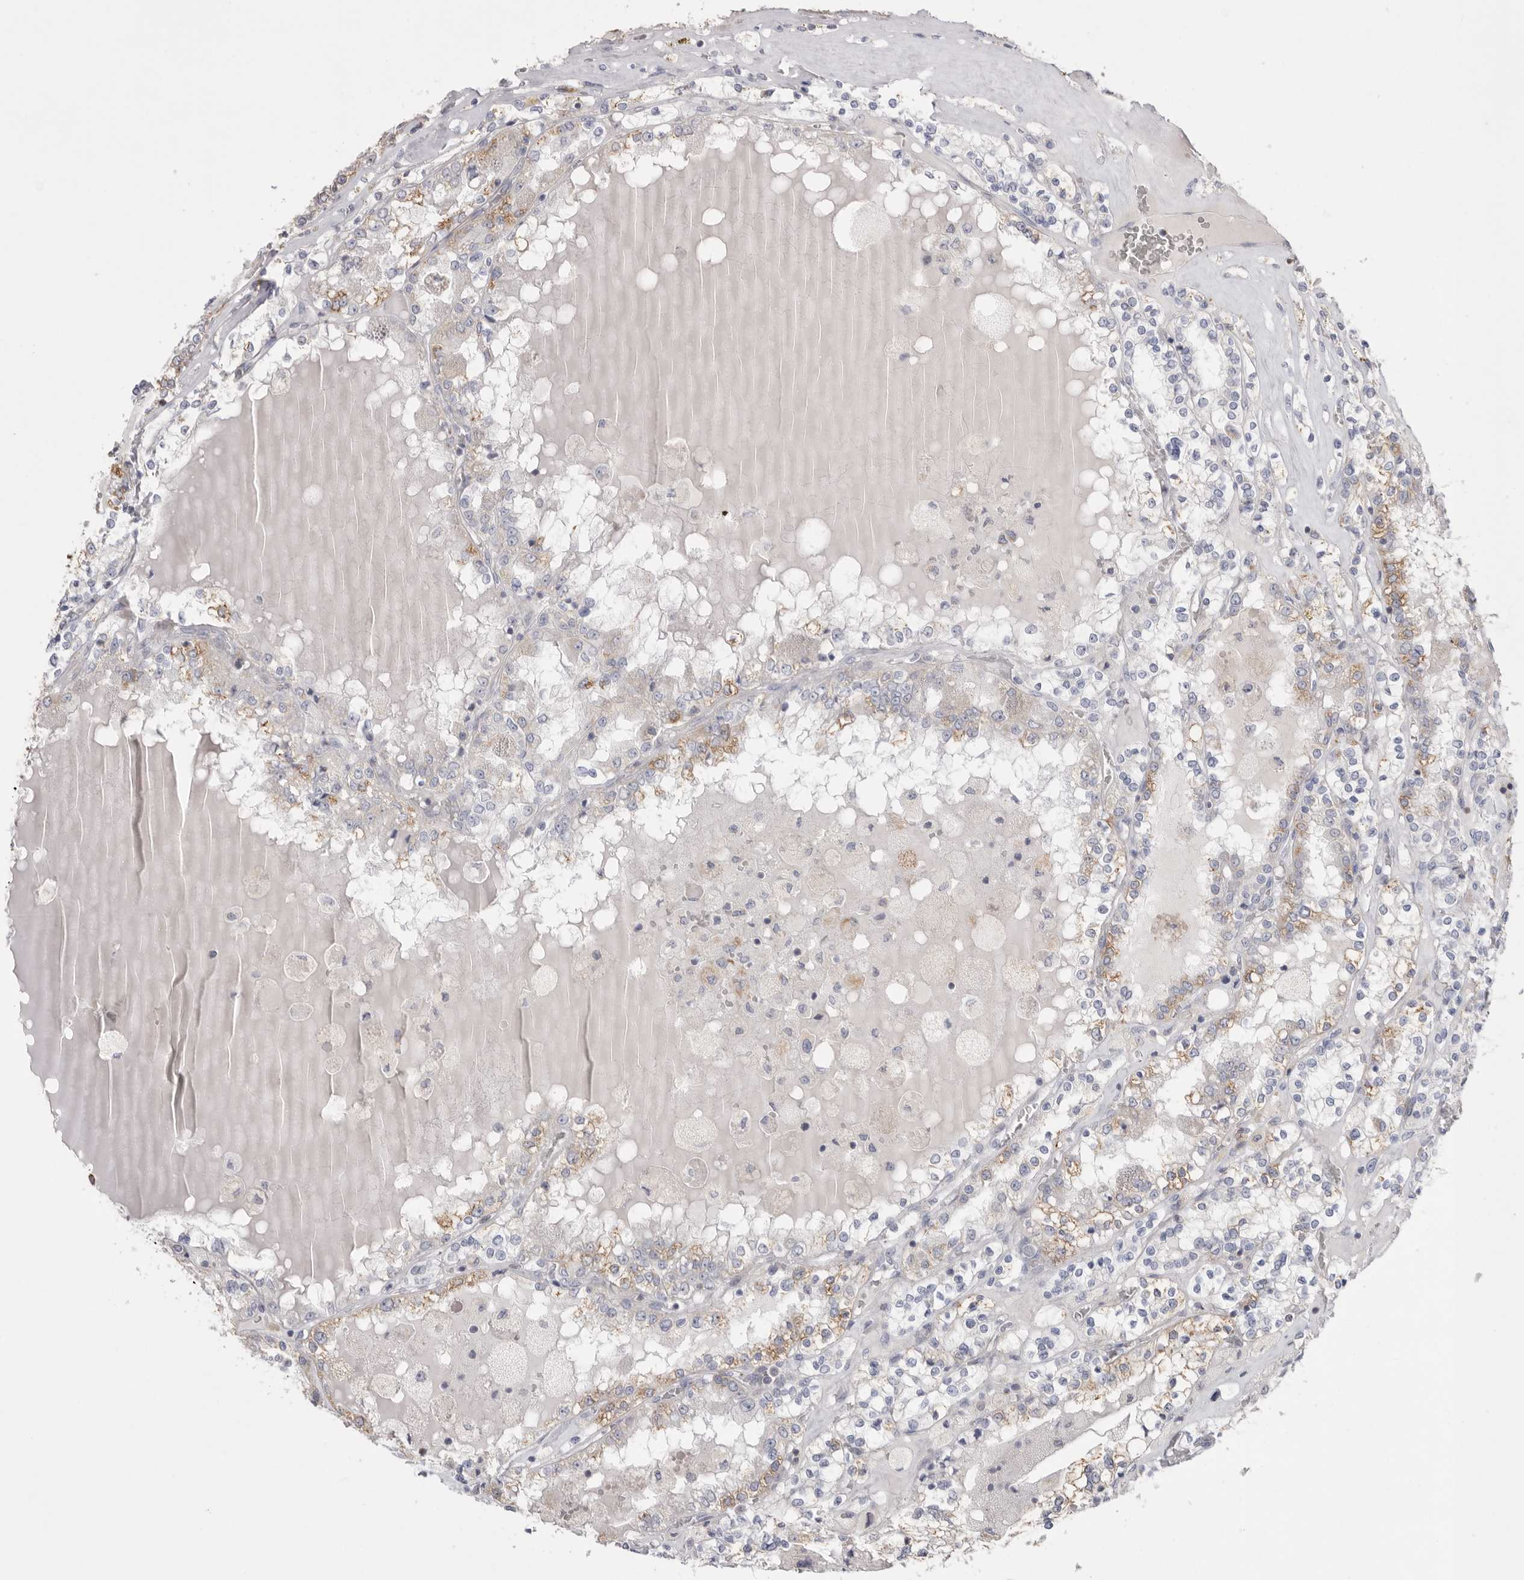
{"staining": {"intensity": "weak", "quantity": "<25%", "location": "cytoplasmic/membranous"}, "tissue": "renal cancer", "cell_type": "Tumor cells", "image_type": "cancer", "snomed": [{"axis": "morphology", "description": "Adenocarcinoma, NOS"}, {"axis": "topography", "description": "Kidney"}], "caption": "The histopathology image reveals no significant staining in tumor cells of renal cancer.", "gene": "VDAC3", "patient": {"sex": "female", "age": 56}}